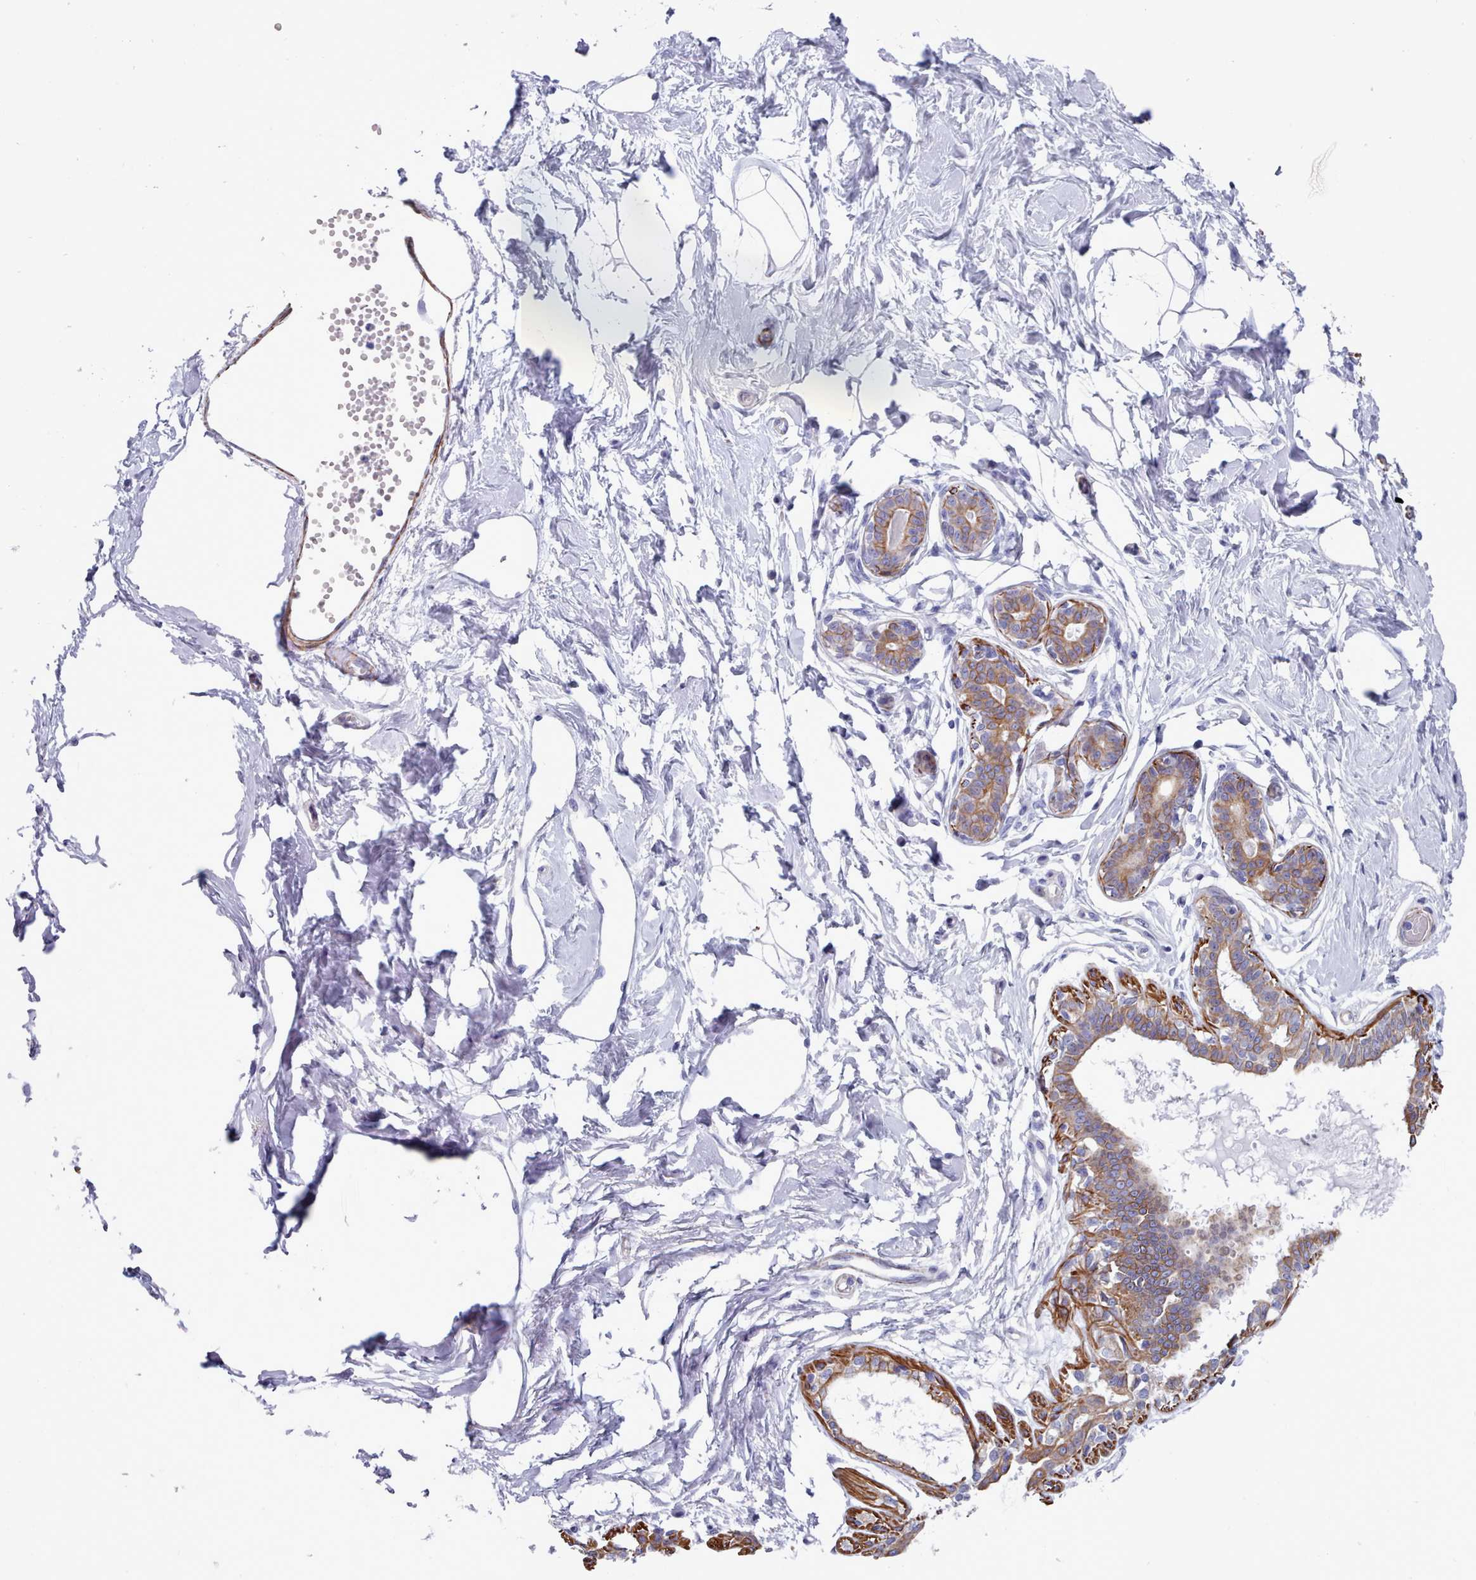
{"staining": {"intensity": "negative", "quantity": "none", "location": "none"}, "tissue": "breast", "cell_type": "Adipocytes", "image_type": "normal", "snomed": [{"axis": "morphology", "description": "Normal tissue, NOS"}, {"axis": "topography", "description": "Breast"}], "caption": "Histopathology image shows no protein staining in adipocytes of normal breast.", "gene": "FPGS", "patient": {"sex": "female", "age": 45}}